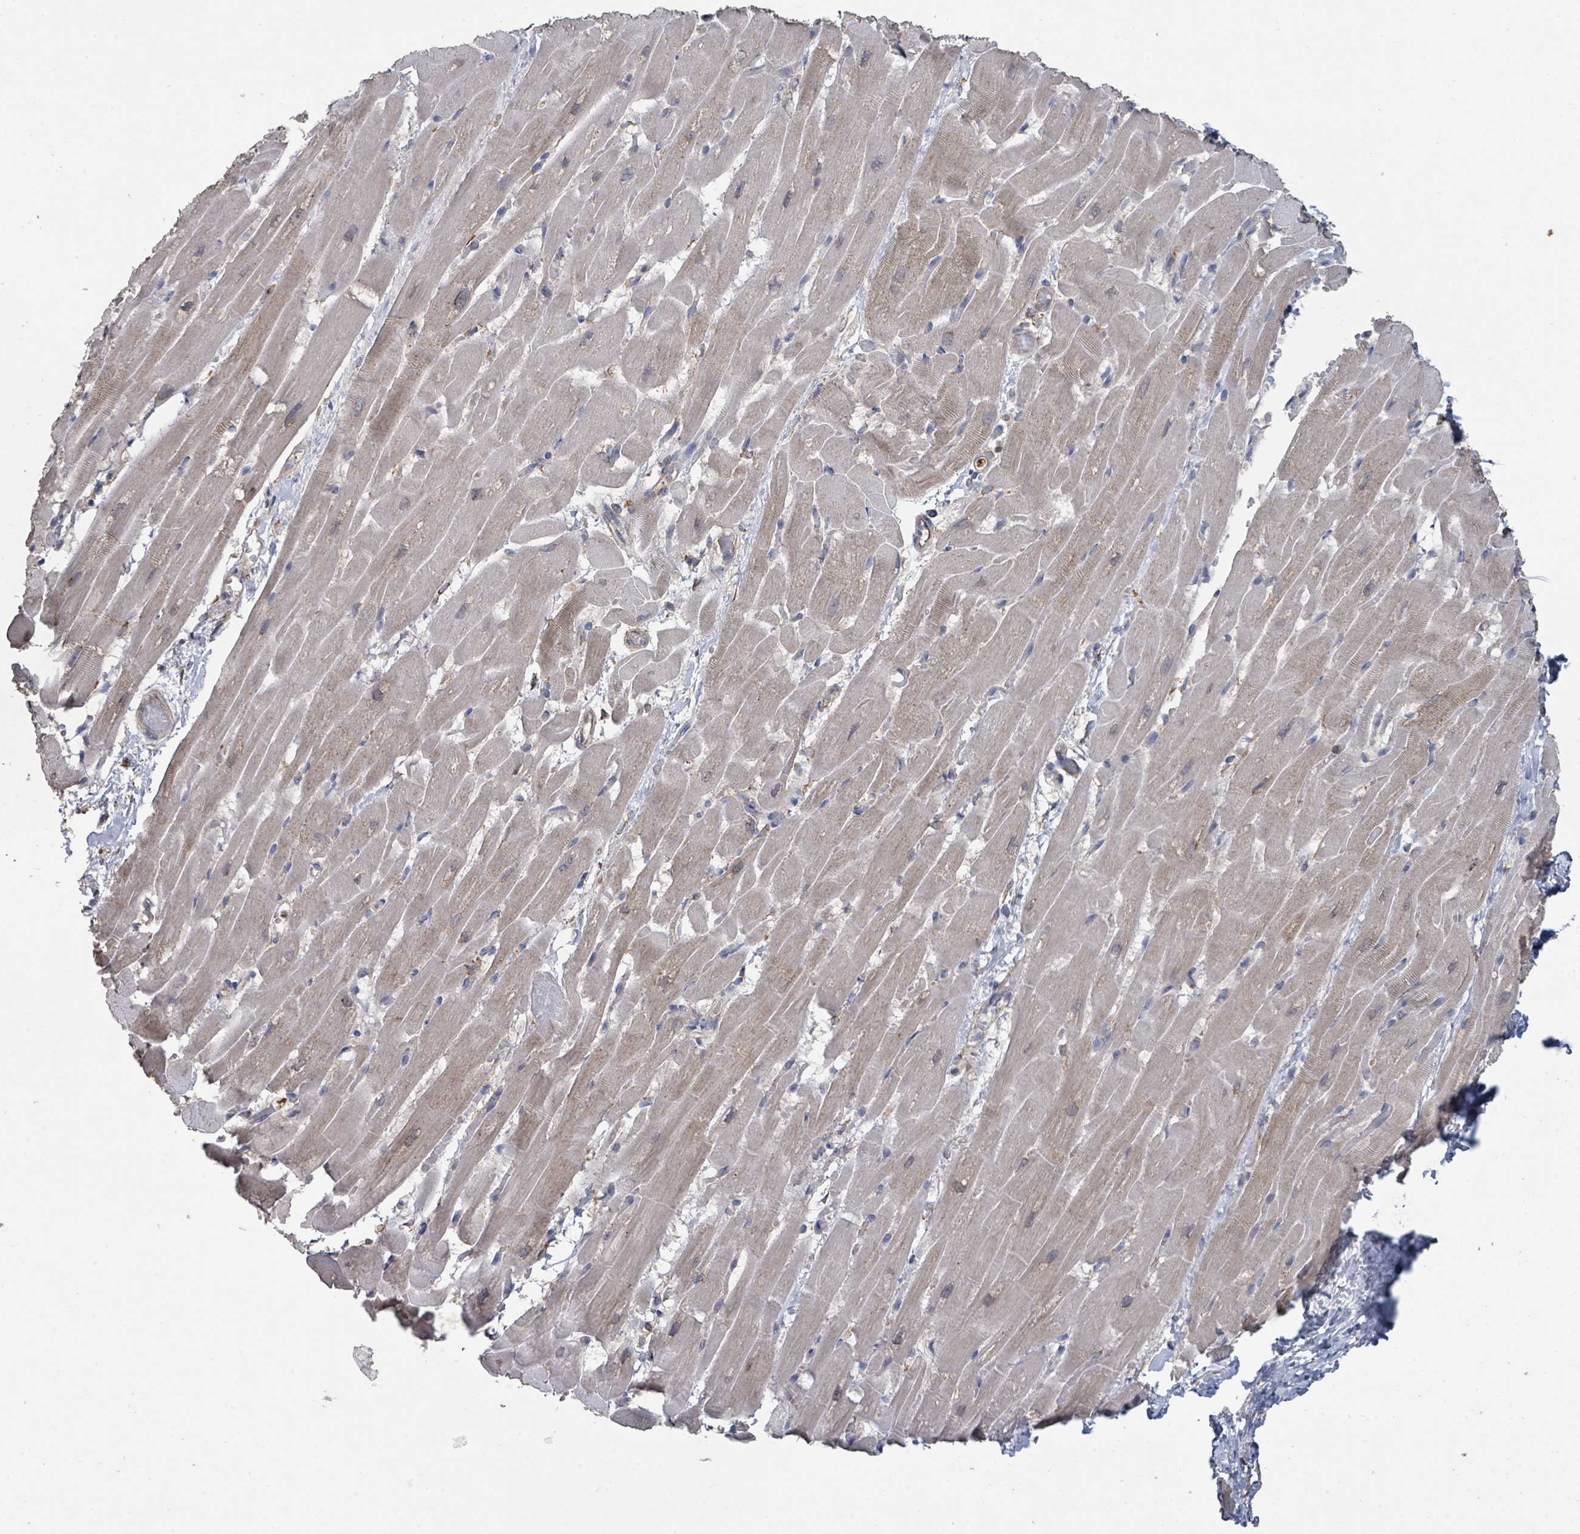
{"staining": {"intensity": "weak", "quantity": "25%-75%", "location": "cytoplasmic/membranous"}, "tissue": "heart muscle", "cell_type": "Cardiomyocytes", "image_type": "normal", "snomed": [{"axis": "morphology", "description": "Normal tissue, NOS"}, {"axis": "topography", "description": "Heart"}], "caption": "The immunohistochemical stain highlights weak cytoplasmic/membranous staining in cardiomyocytes of unremarkable heart muscle.", "gene": "SLC9A7", "patient": {"sex": "male", "age": 37}}